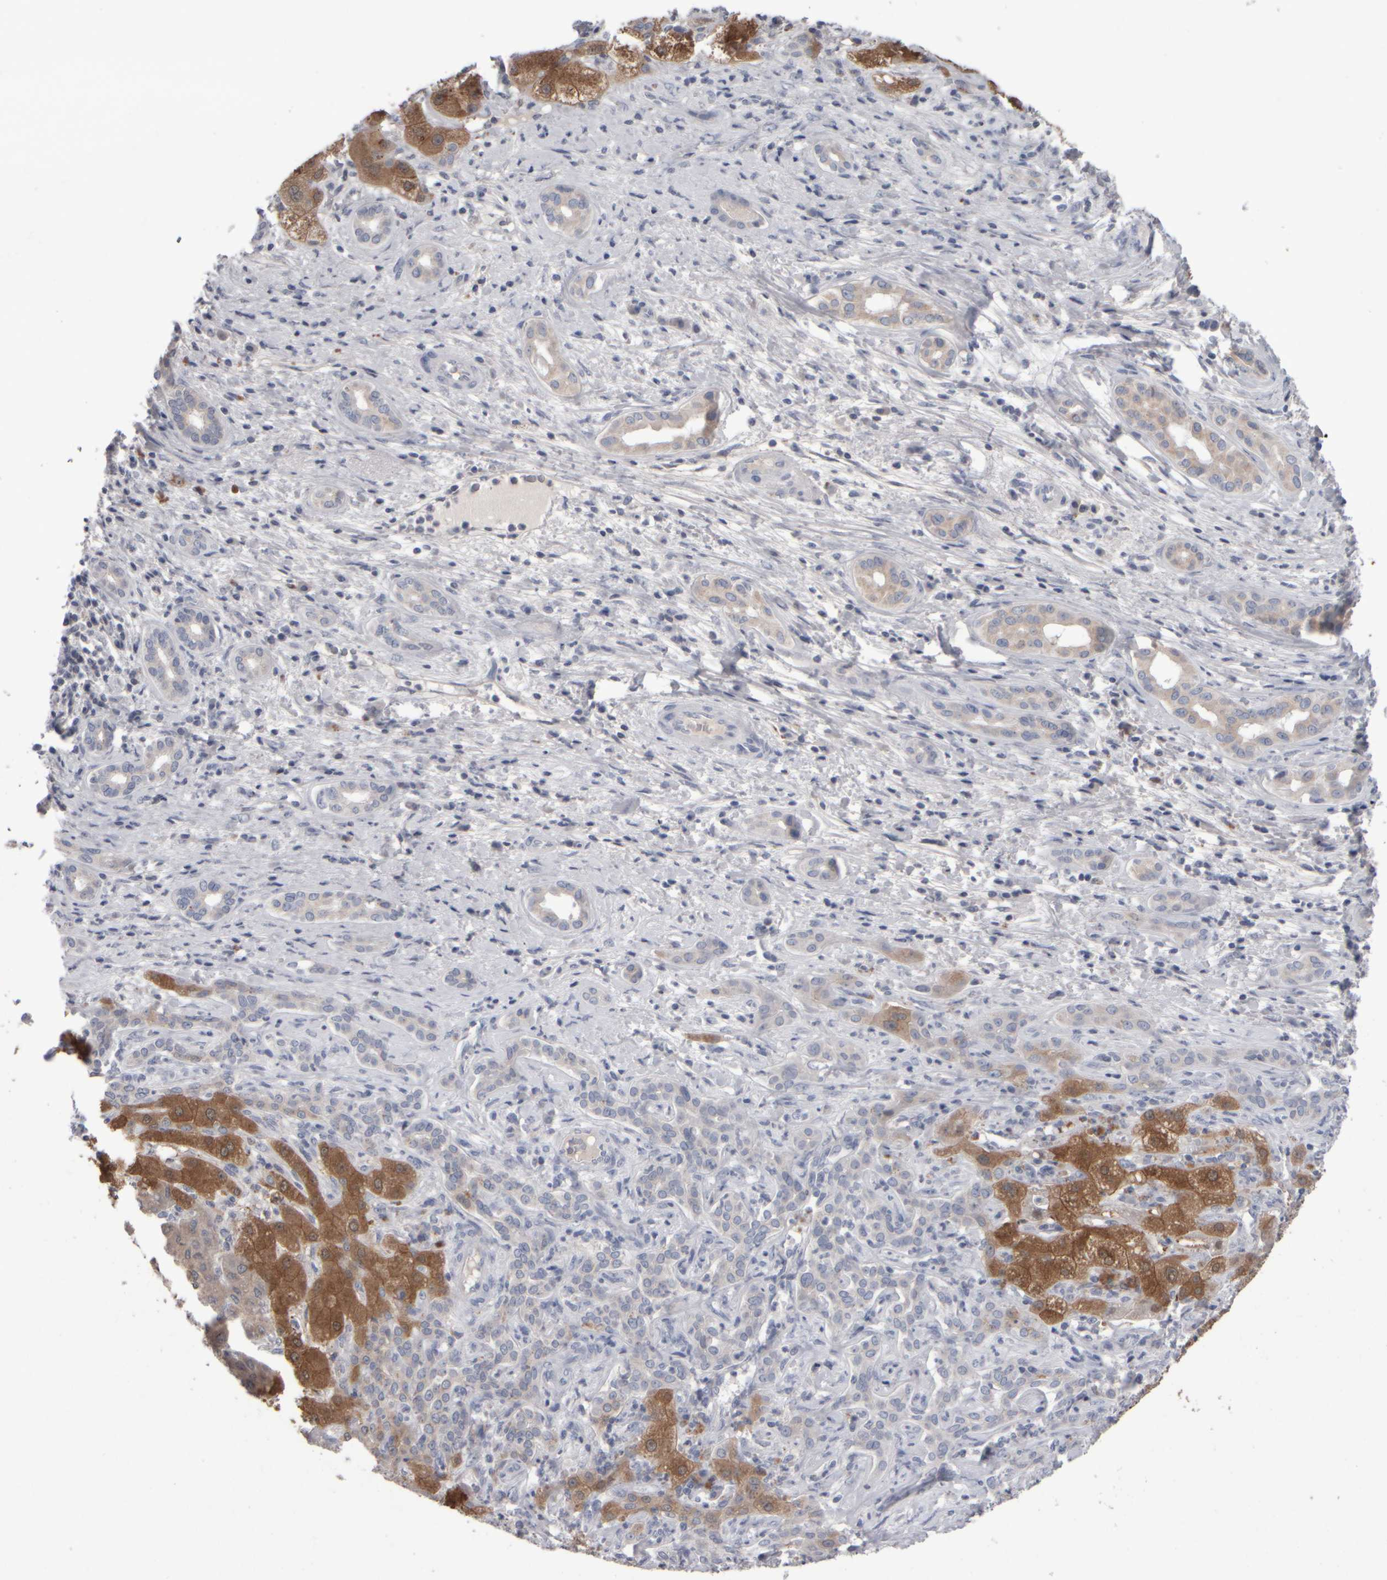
{"staining": {"intensity": "moderate", "quantity": ">75%", "location": "cytoplasmic/membranous"}, "tissue": "liver cancer", "cell_type": "Tumor cells", "image_type": "cancer", "snomed": [{"axis": "morphology", "description": "Carcinoma, Hepatocellular, NOS"}, {"axis": "topography", "description": "Liver"}], "caption": "Immunohistochemical staining of liver hepatocellular carcinoma exhibits medium levels of moderate cytoplasmic/membranous staining in approximately >75% of tumor cells.", "gene": "EPHX2", "patient": {"sex": "male", "age": 65}}